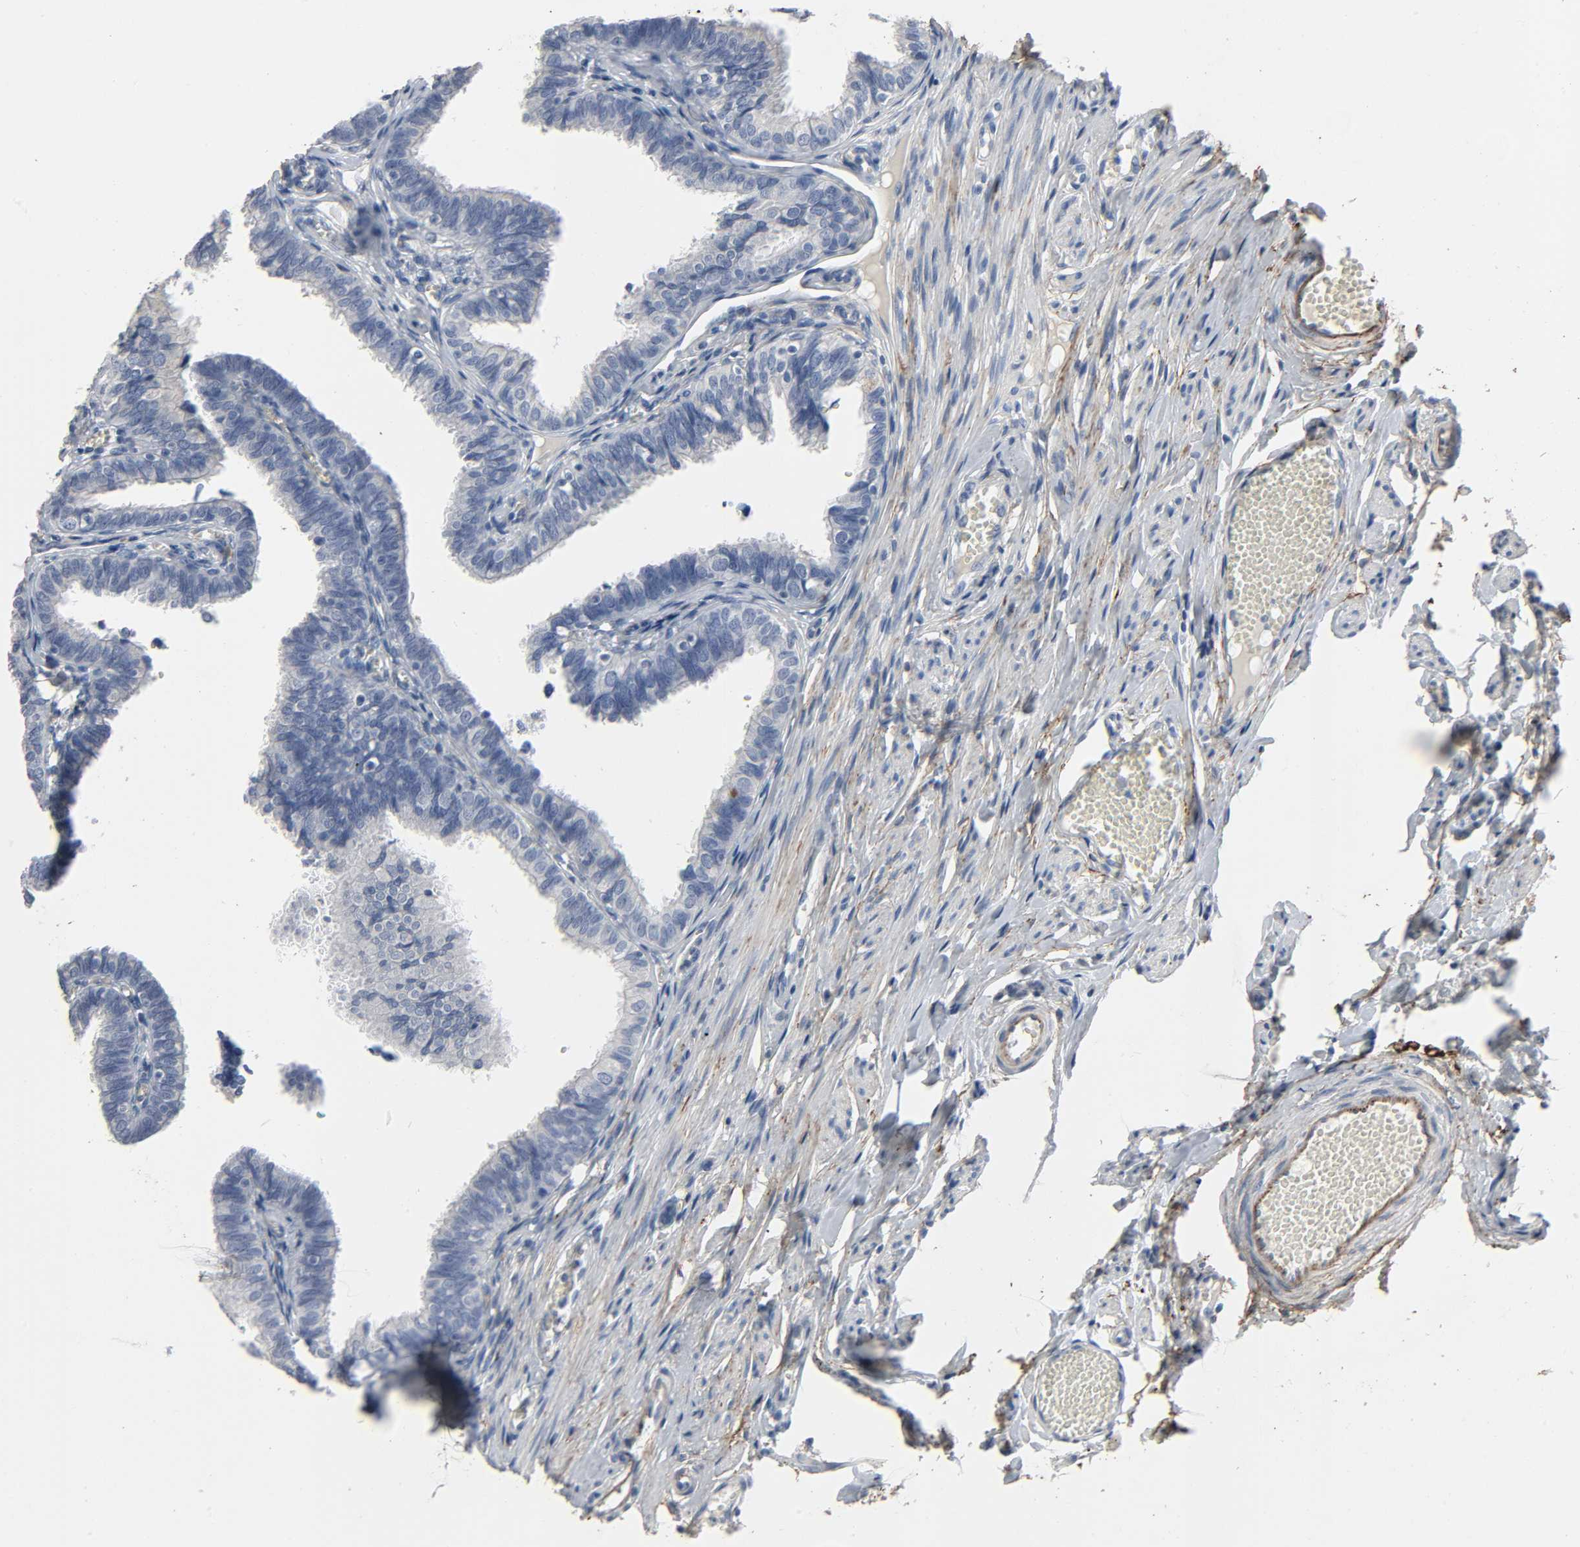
{"staining": {"intensity": "negative", "quantity": "none", "location": "none"}, "tissue": "fallopian tube", "cell_type": "Glandular cells", "image_type": "normal", "snomed": [{"axis": "morphology", "description": "Normal tissue, NOS"}, {"axis": "topography", "description": "Fallopian tube"}], "caption": "DAB immunohistochemical staining of benign fallopian tube demonstrates no significant expression in glandular cells.", "gene": "FBLN5", "patient": {"sex": "female", "age": 46}}